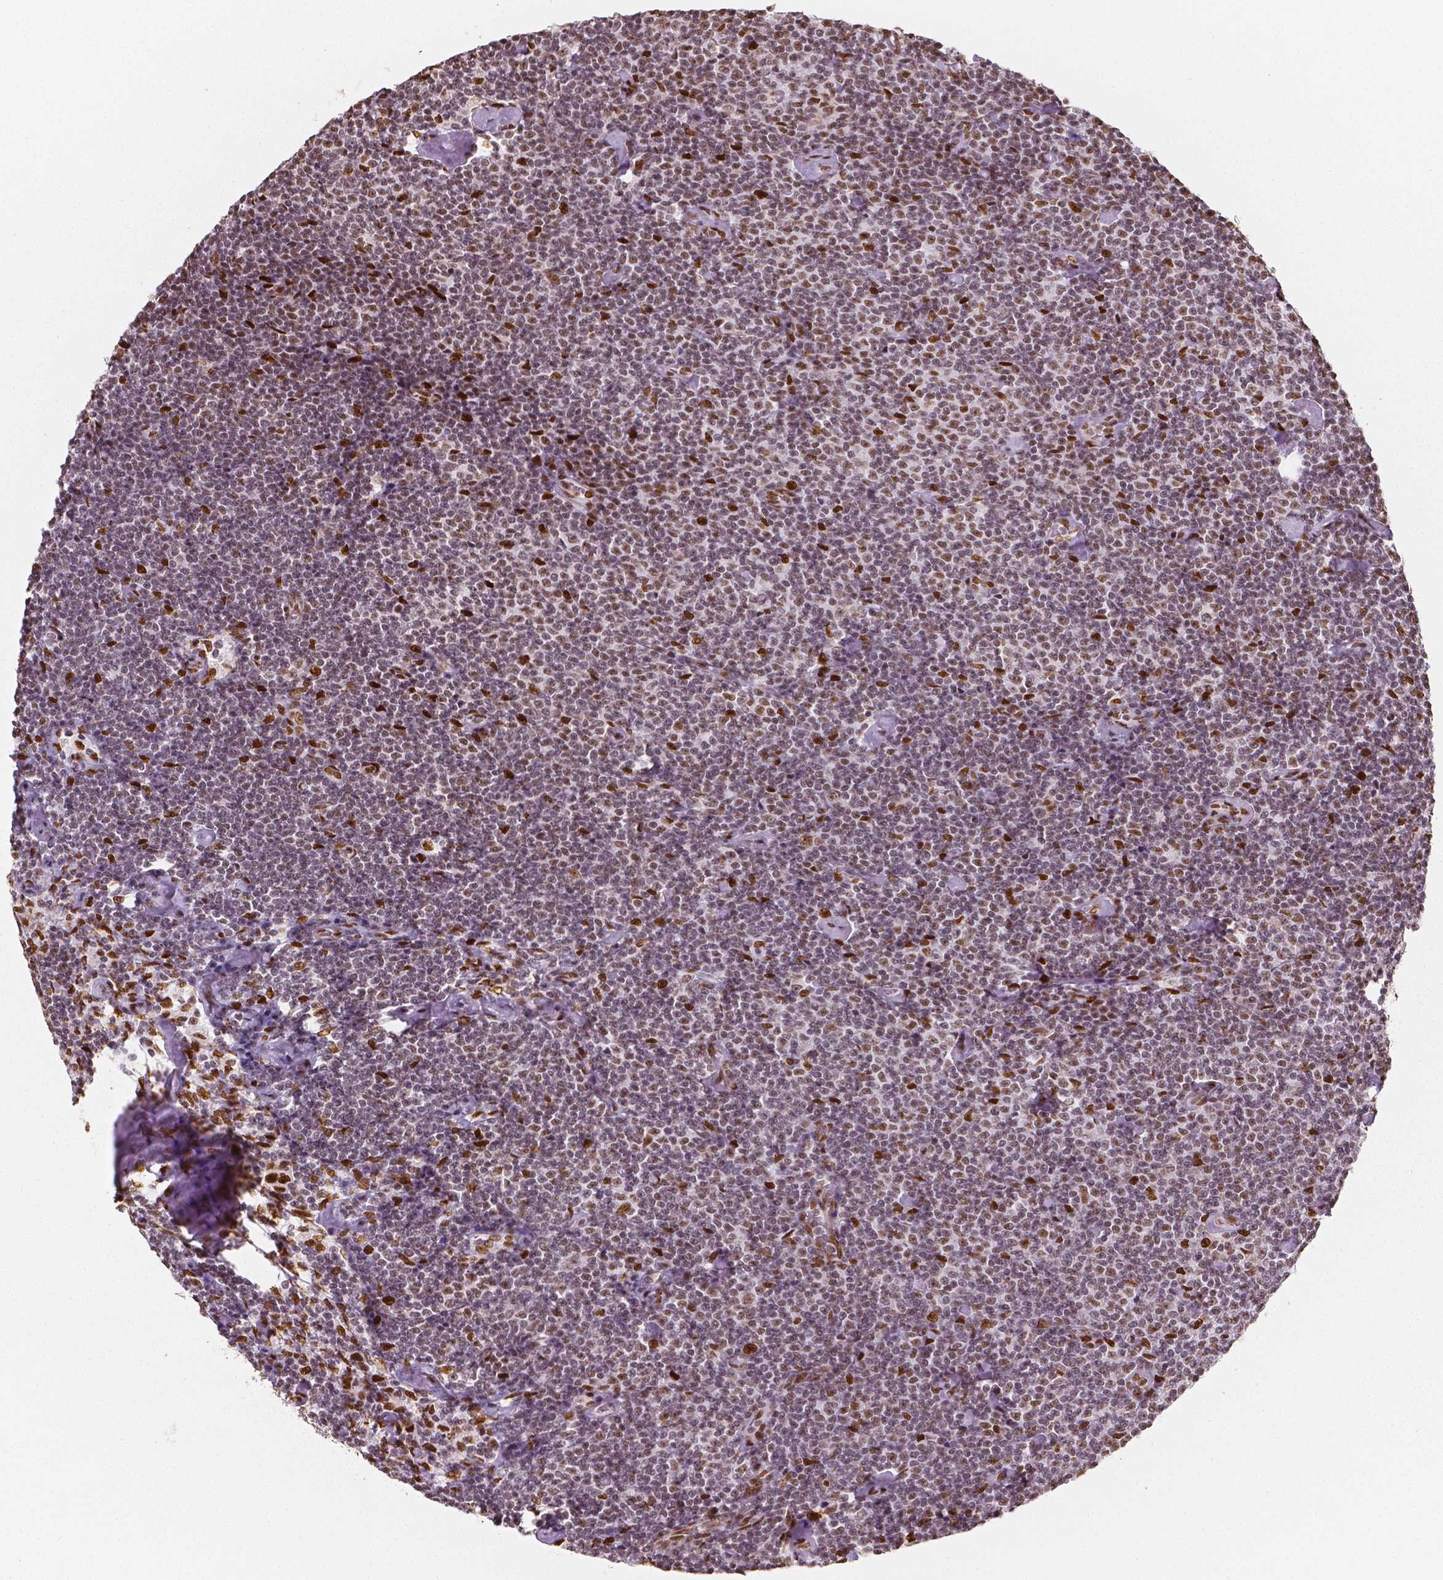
{"staining": {"intensity": "weak", "quantity": "25%-75%", "location": "nuclear"}, "tissue": "lymphoma", "cell_type": "Tumor cells", "image_type": "cancer", "snomed": [{"axis": "morphology", "description": "Malignant lymphoma, non-Hodgkin's type, Low grade"}, {"axis": "topography", "description": "Lymph node"}], "caption": "Immunohistochemistry of human lymphoma exhibits low levels of weak nuclear staining in about 25%-75% of tumor cells.", "gene": "NUCKS1", "patient": {"sex": "male", "age": 81}}